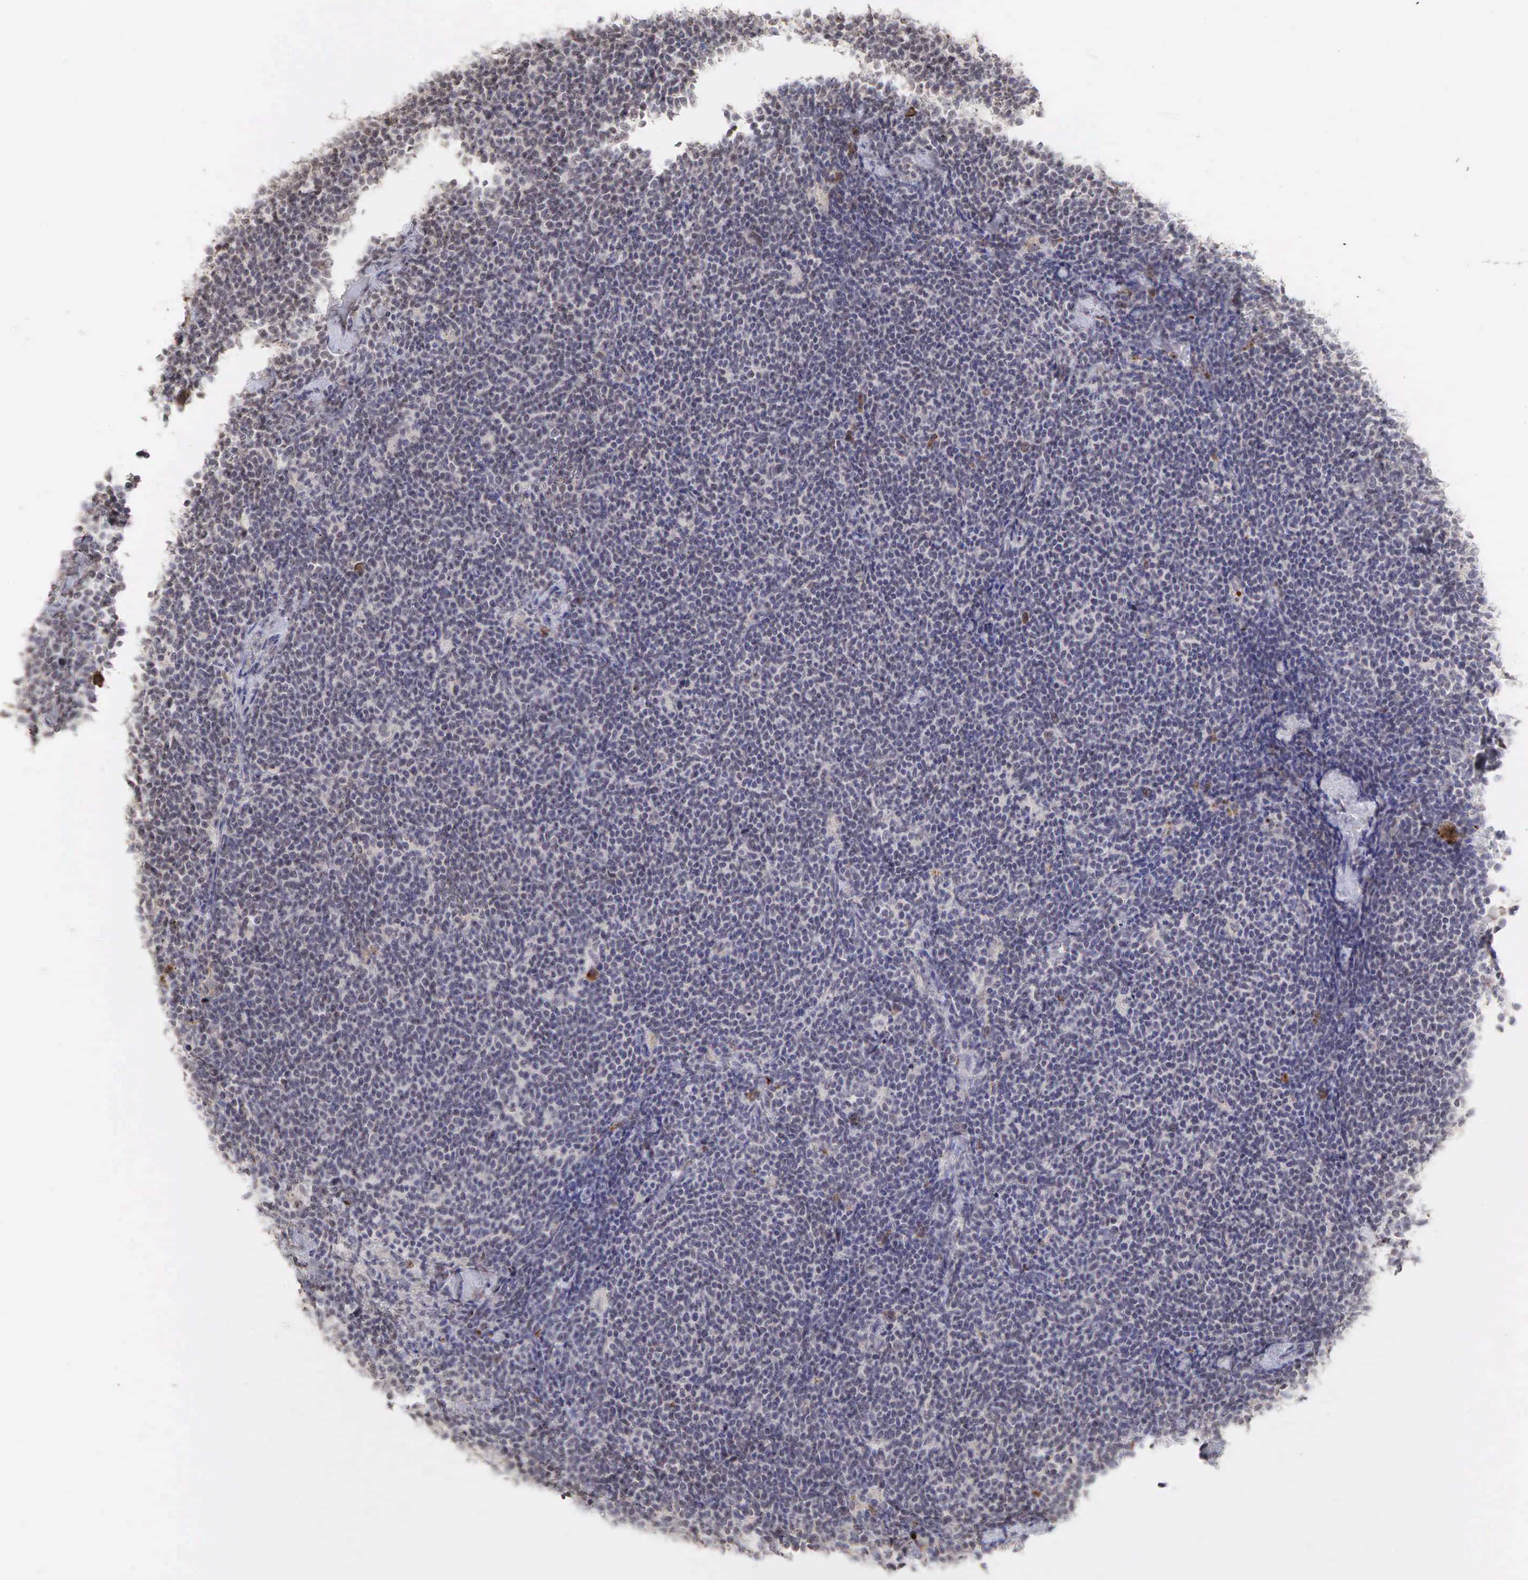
{"staining": {"intensity": "negative", "quantity": "none", "location": "none"}, "tissue": "lymphoma", "cell_type": "Tumor cells", "image_type": "cancer", "snomed": [{"axis": "morphology", "description": "Malignant lymphoma, non-Hodgkin's type, Low grade"}, {"axis": "topography", "description": "Lymph node"}], "caption": "This photomicrograph is of lymphoma stained with immunohistochemistry (IHC) to label a protein in brown with the nuclei are counter-stained blue. There is no staining in tumor cells.", "gene": "DKC1", "patient": {"sex": "male", "age": 65}}